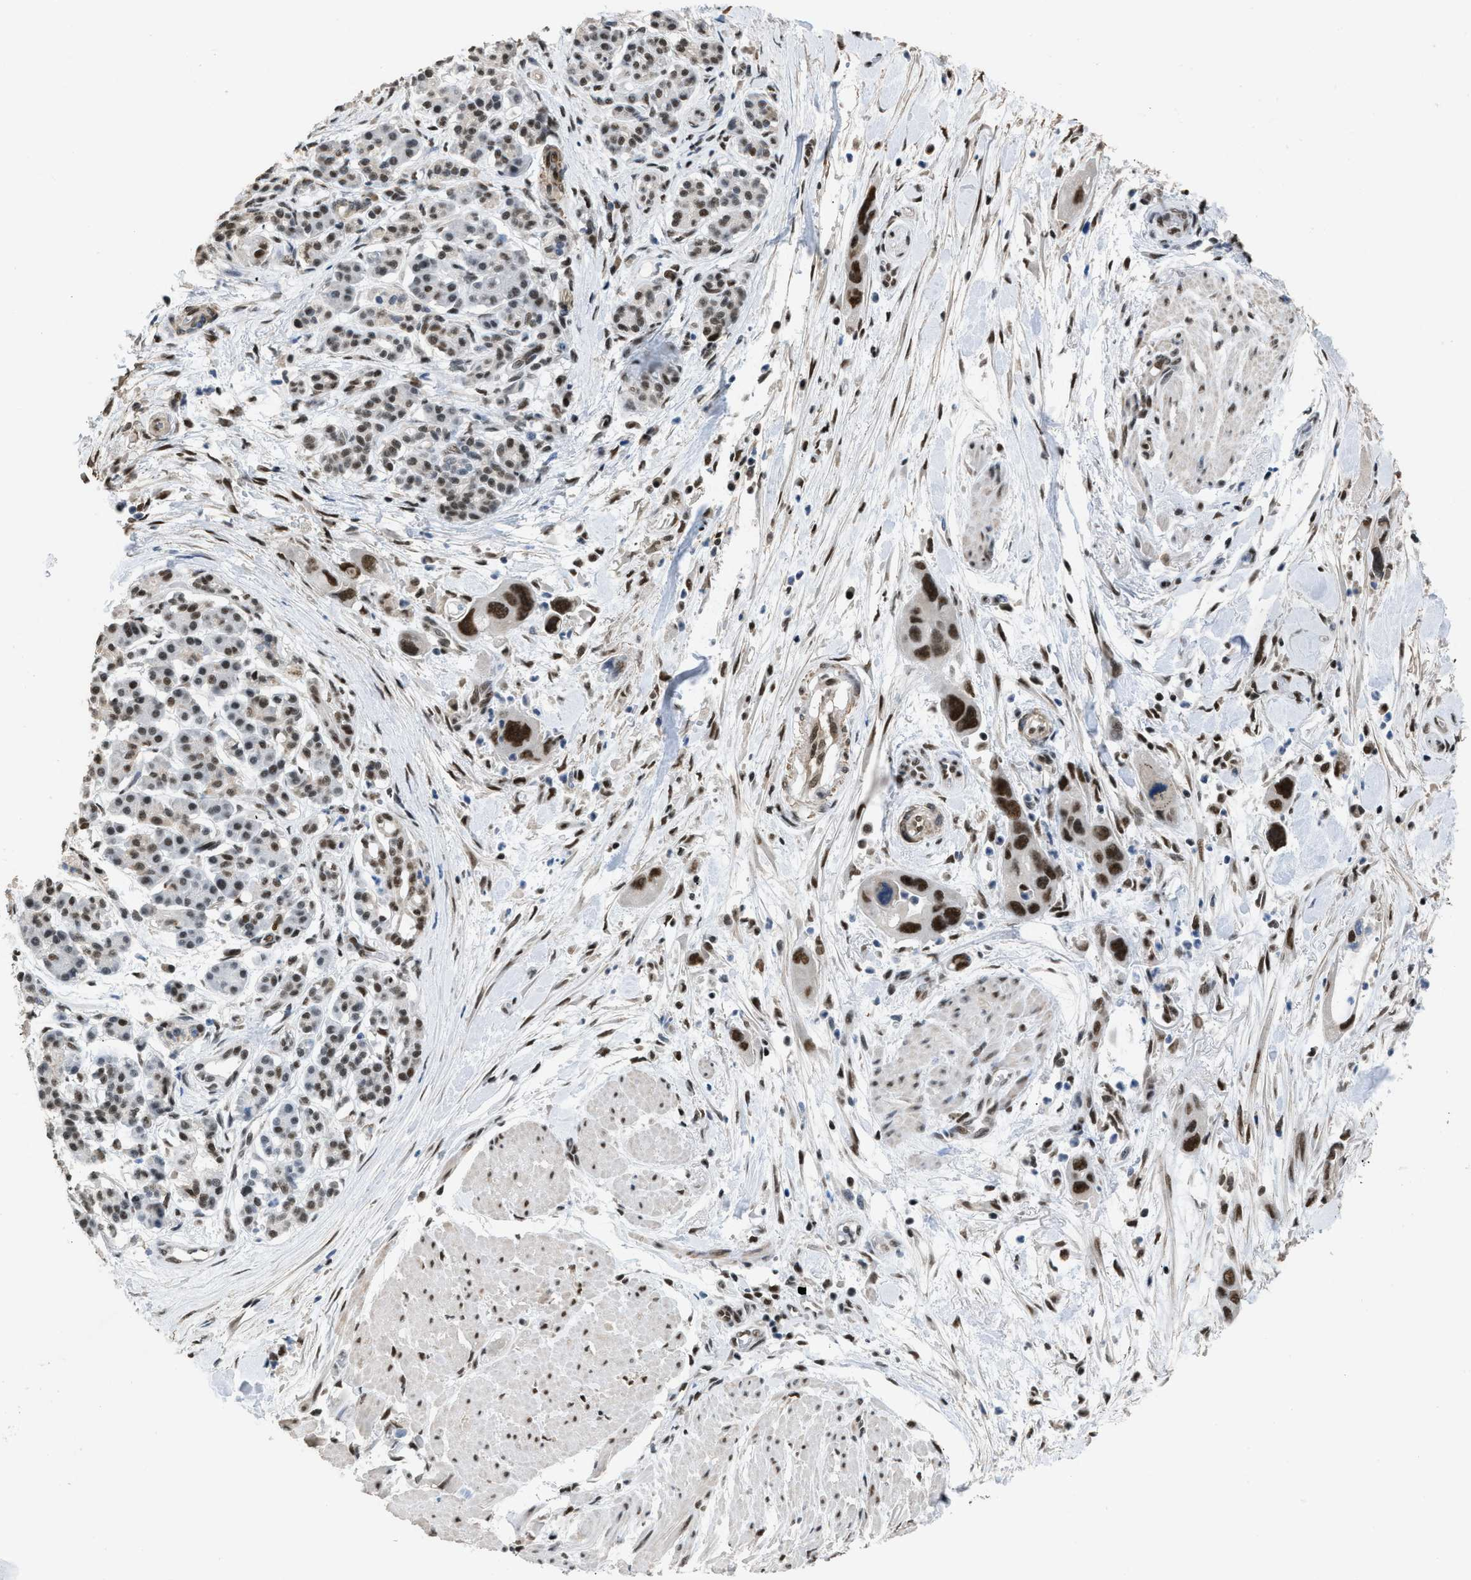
{"staining": {"intensity": "strong", "quantity": ">75%", "location": "nuclear"}, "tissue": "pancreatic cancer", "cell_type": "Tumor cells", "image_type": "cancer", "snomed": [{"axis": "morphology", "description": "Normal tissue, NOS"}, {"axis": "morphology", "description": "Adenocarcinoma, NOS"}, {"axis": "topography", "description": "Pancreas"}], "caption": "A histopathology image showing strong nuclear expression in approximately >75% of tumor cells in pancreatic cancer (adenocarcinoma), as visualized by brown immunohistochemical staining.", "gene": "SCAF4", "patient": {"sex": "female", "age": 71}}